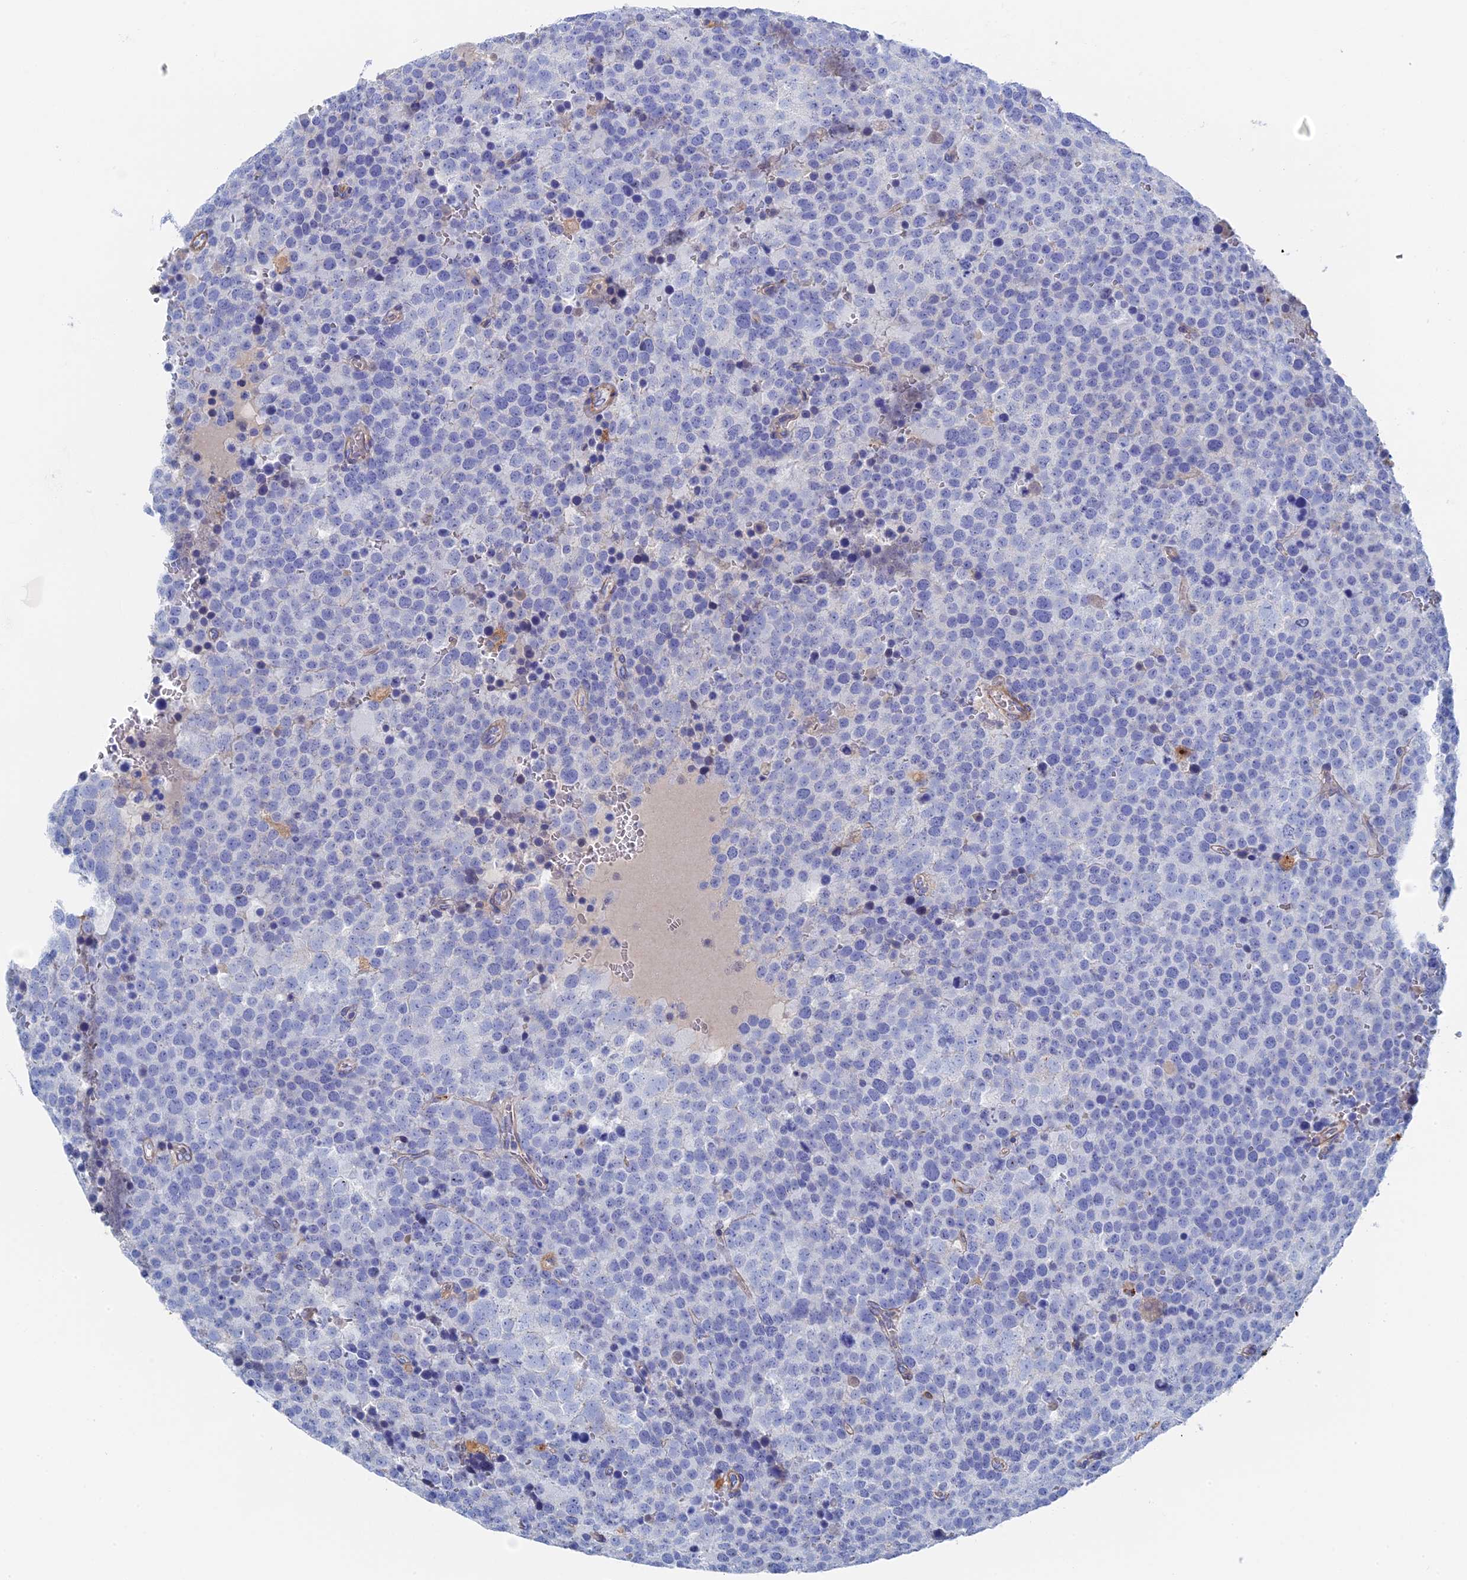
{"staining": {"intensity": "negative", "quantity": "none", "location": "none"}, "tissue": "testis cancer", "cell_type": "Tumor cells", "image_type": "cancer", "snomed": [{"axis": "morphology", "description": "Seminoma, NOS"}, {"axis": "topography", "description": "Testis"}], "caption": "Testis cancer was stained to show a protein in brown. There is no significant staining in tumor cells.", "gene": "STRA6", "patient": {"sex": "male", "age": 71}}